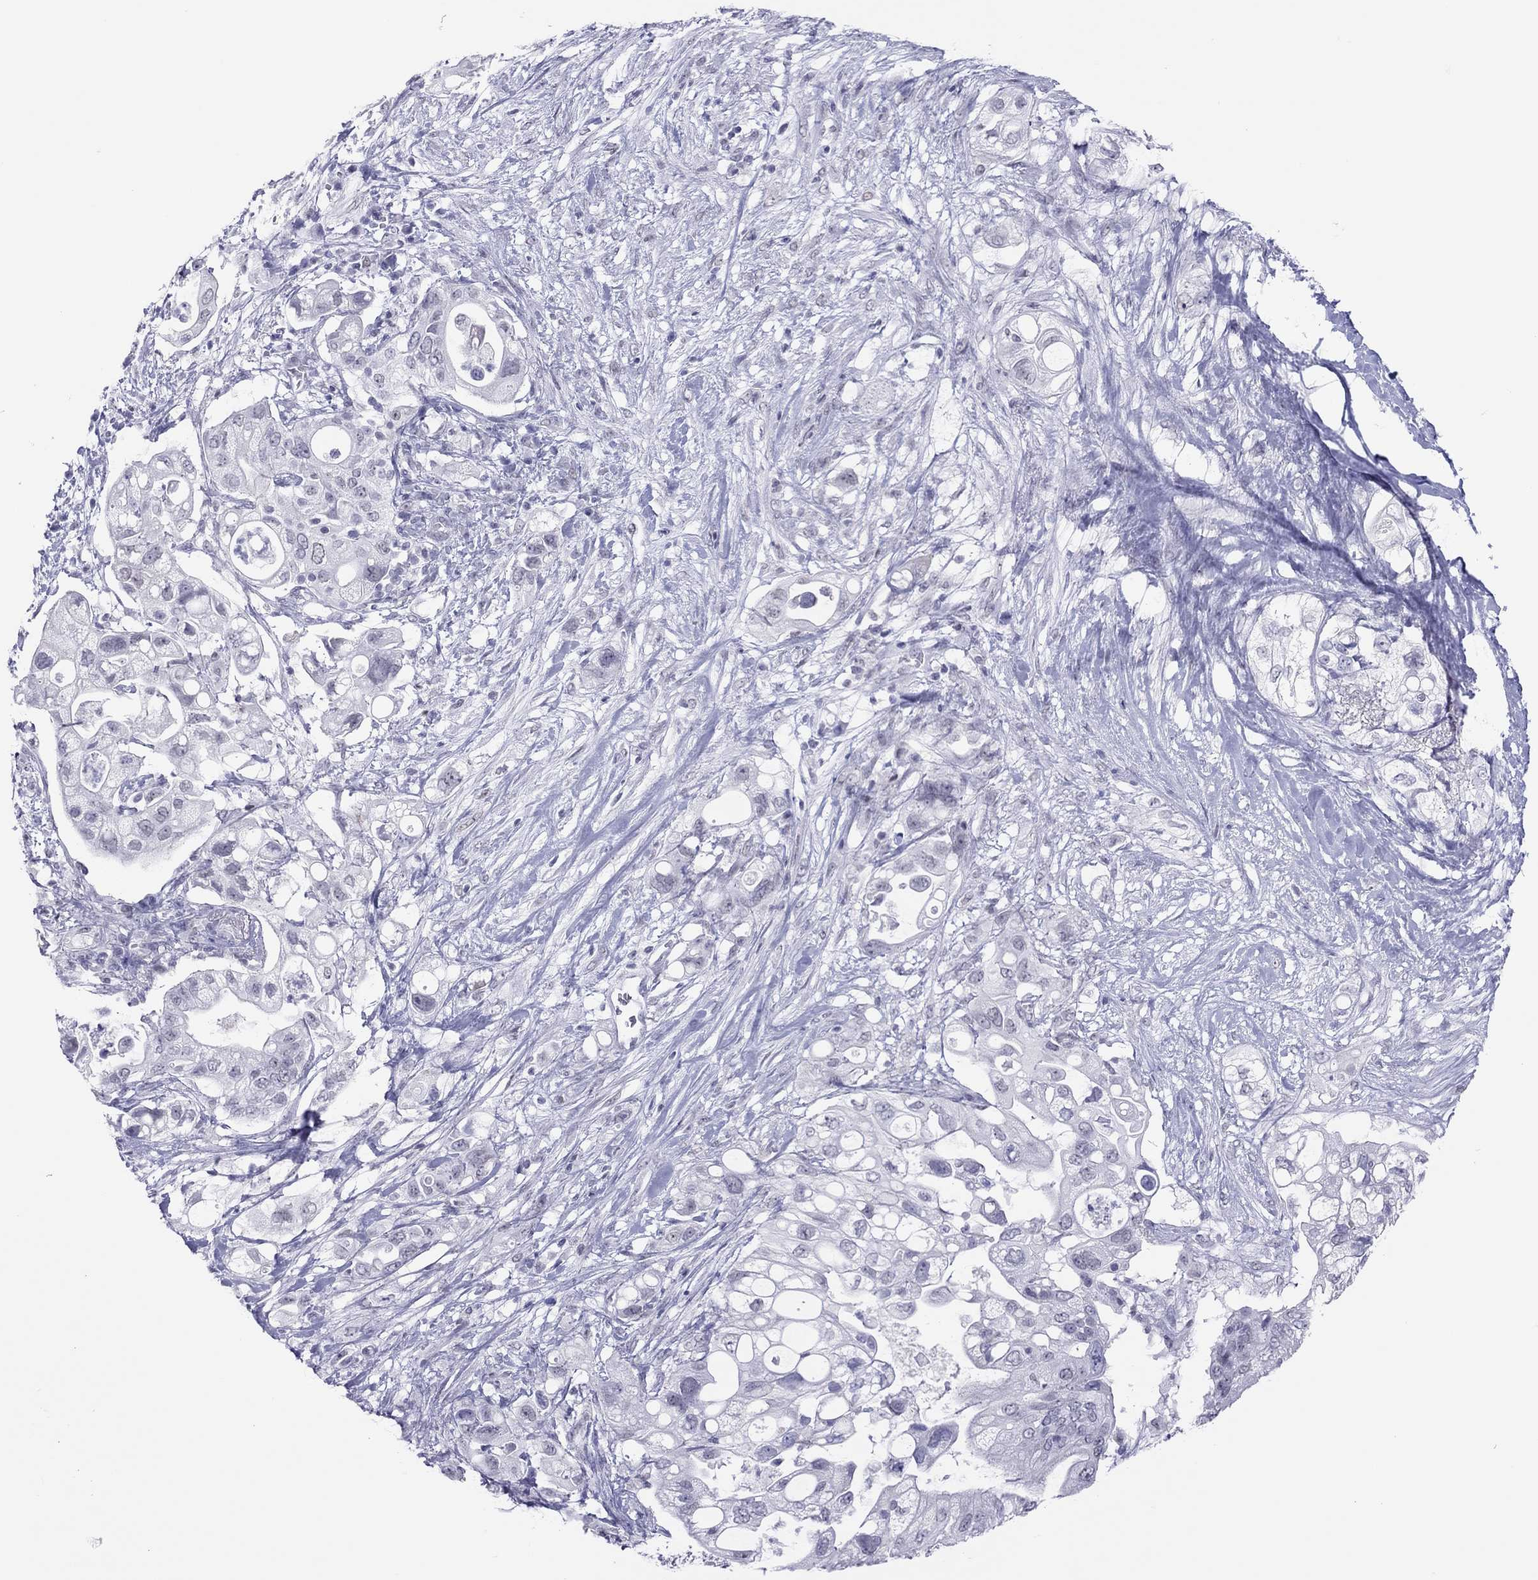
{"staining": {"intensity": "negative", "quantity": "none", "location": "none"}, "tissue": "pancreatic cancer", "cell_type": "Tumor cells", "image_type": "cancer", "snomed": [{"axis": "morphology", "description": "Adenocarcinoma, NOS"}, {"axis": "topography", "description": "Pancreas"}], "caption": "A photomicrograph of human pancreatic cancer (adenocarcinoma) is negative for staining in tumor cells.", "gene": "JHY", "patient": {"sex": "female", "age": 72}}